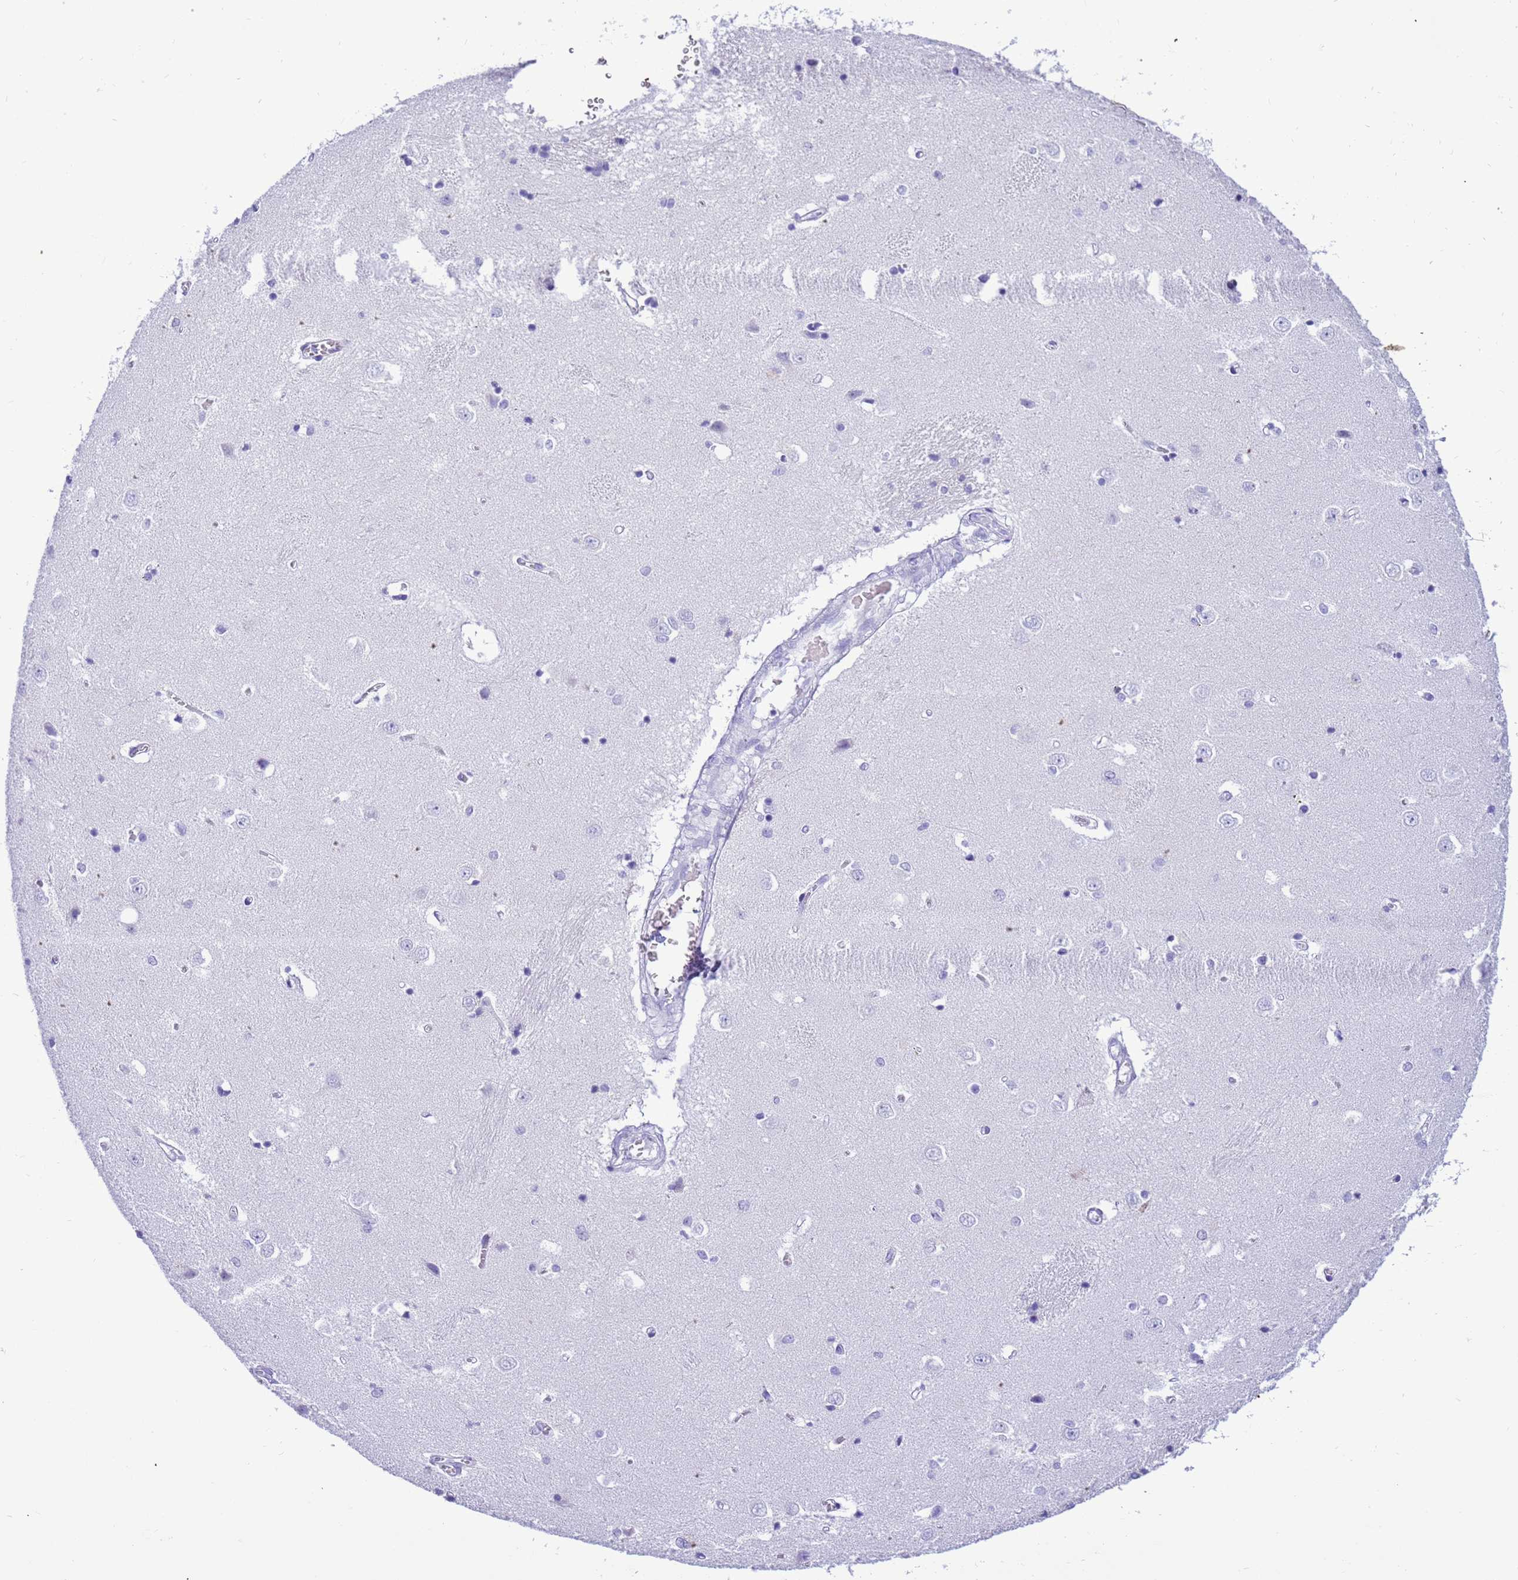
{"staining": {"intensity": "negative", "quantity": "none", "location": "none"}, "tissue": "caudate", "cell_type": "Glial cells", "image_type": "normal", "snomed": [{"axis": "morphology", "description": "Normal tissue, NOS"}, {"axis": "topography", "description": "Lateral ventricle wall"}], "caption": "This histopathology image is of unremarkable caudate stained with immunohistochemistry (IHC) to label a protein in brown with the nuclei are counter-stained blue. There is no staining in glial cells.", "gene": "STATH", "patient": {"sex": "male", "age": 37}}